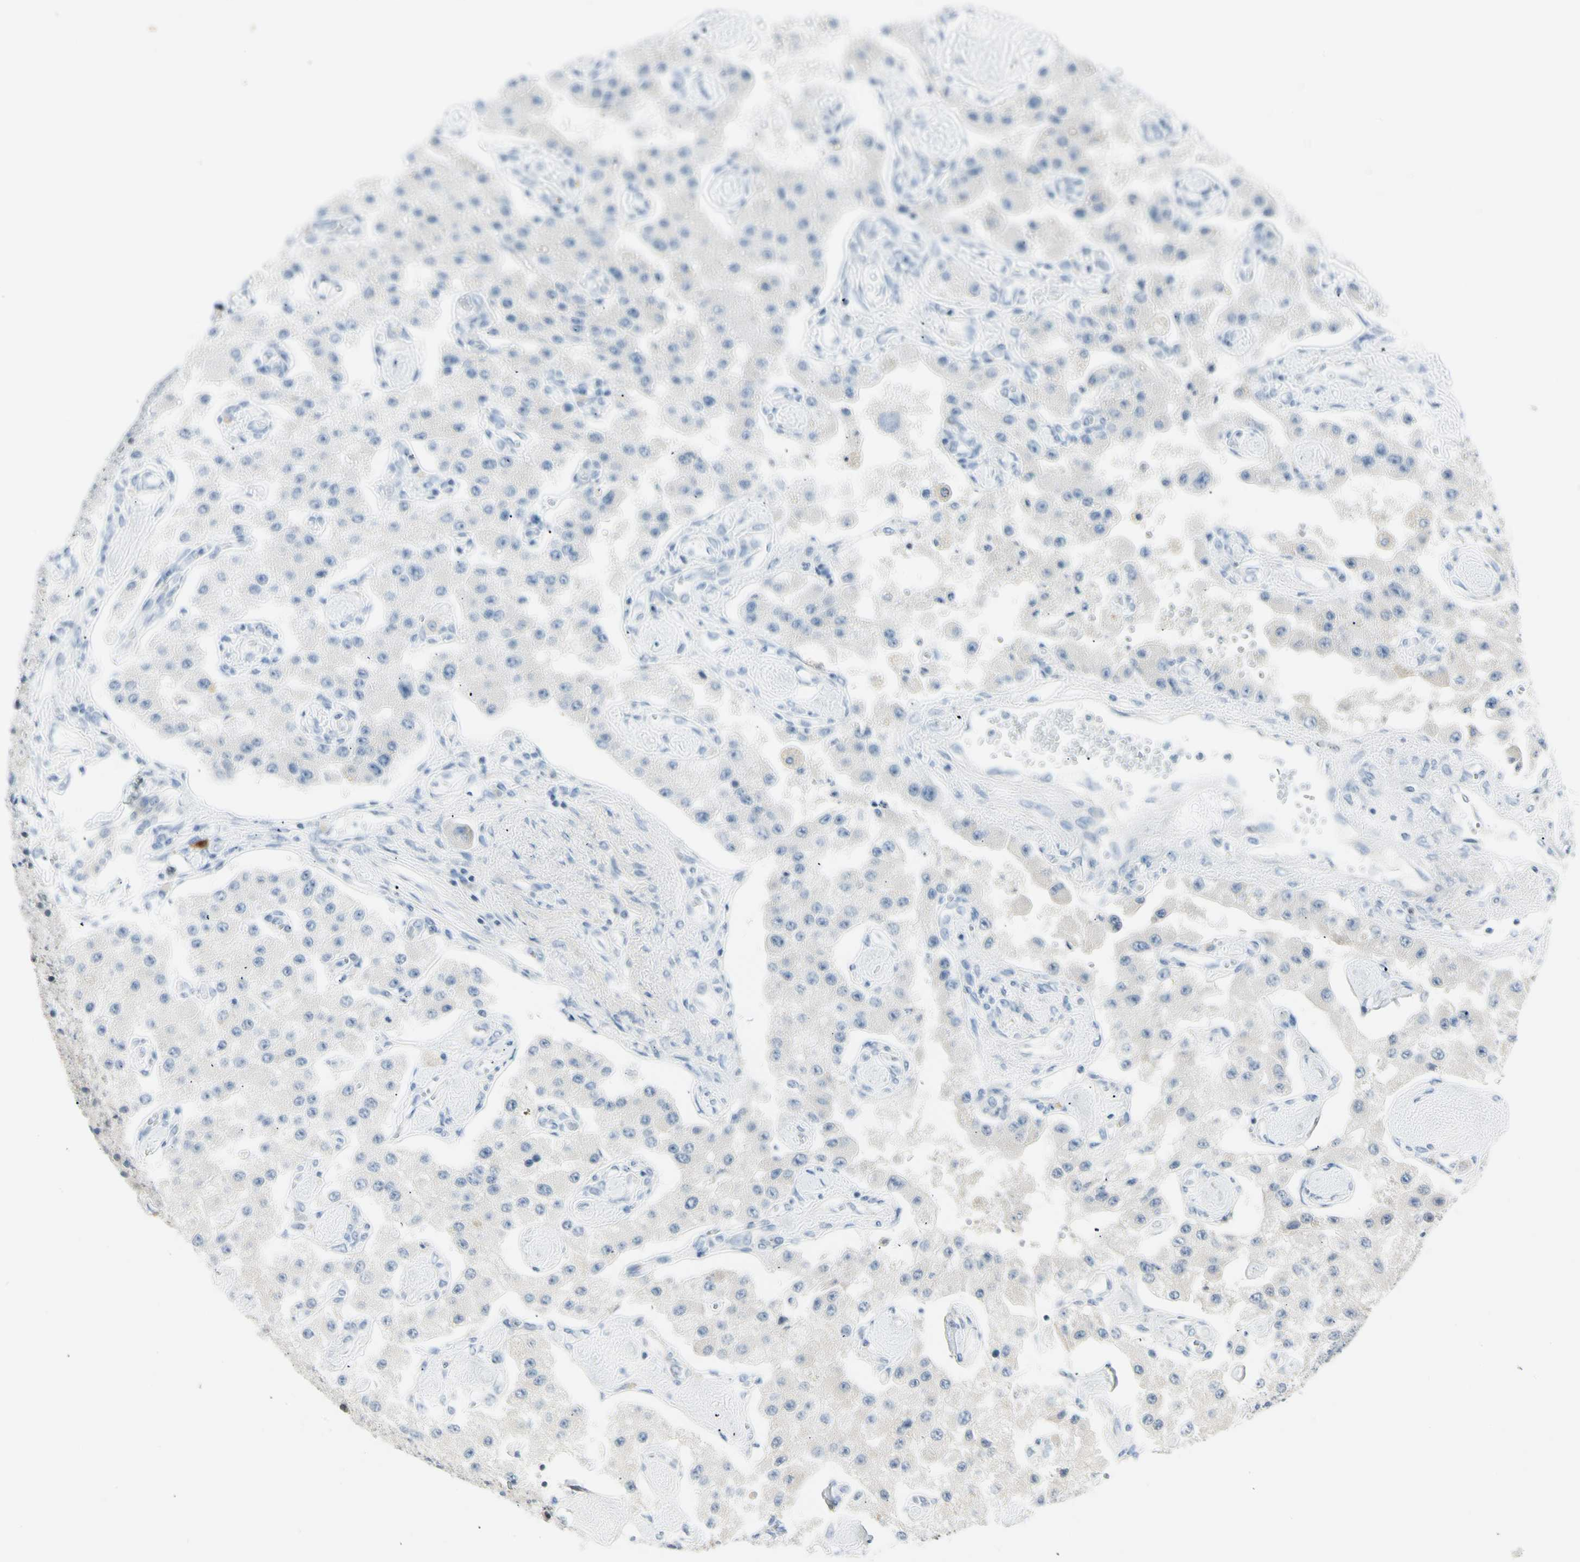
{"staining": {"intensity": "negative", "quantity": "none", "location": "none"}, "tissue": "carcinoid", "cell_type": "Tumor cells", "image_type": "cancer", "snomed": [{"axis": "morphology", "description": "Carcinoid, malignant, NOS"}, {"axis": "topography", "description": "Pancreas"}], "caption": "Tumor cells show no significant protein expression in carcinoid.", "gene": "PITX1", "patient": {"sex": "male", "age": 41}}